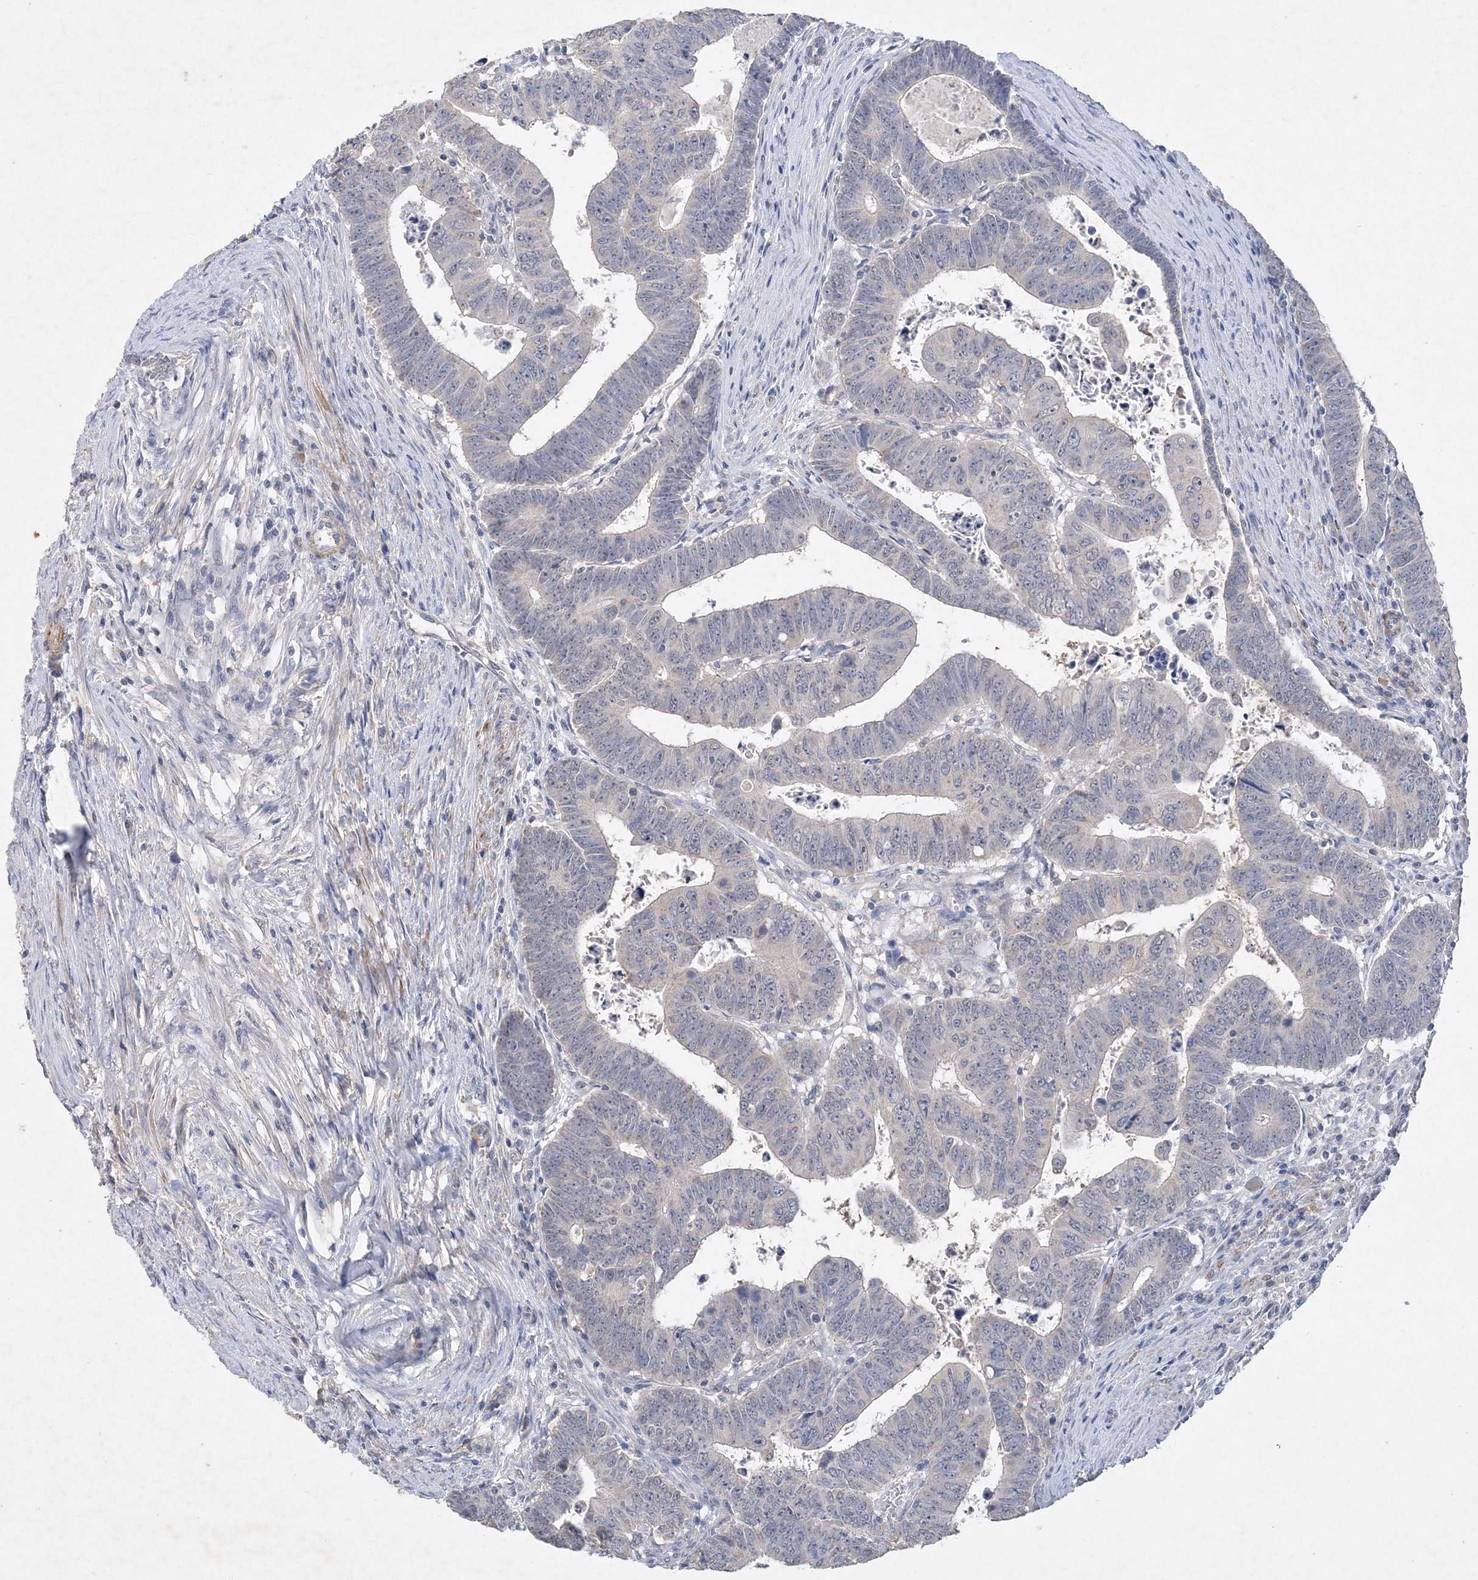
{"staining": {"intensity": "negative", "quantity": "none", "location": "none"}, "tissue": "colorectal cancer", "cell_type": "Tumor cells", "image_type": "cancer", "snomed": [{"axis": "morphology", "description": "Normal tissue, NOS"}, {"axis": "morphology", "description": "Adenocarcinoma, NOS"}, {"axis": "topography", "description": "Rectum"}], "caption": "Colorectal cancer (adenocarcinoma) was stained to show a protein in brown. There is no significant expression in tumor cells.", "gene": "C11orf58", "patient": {"sex": "female", "age": 65}}